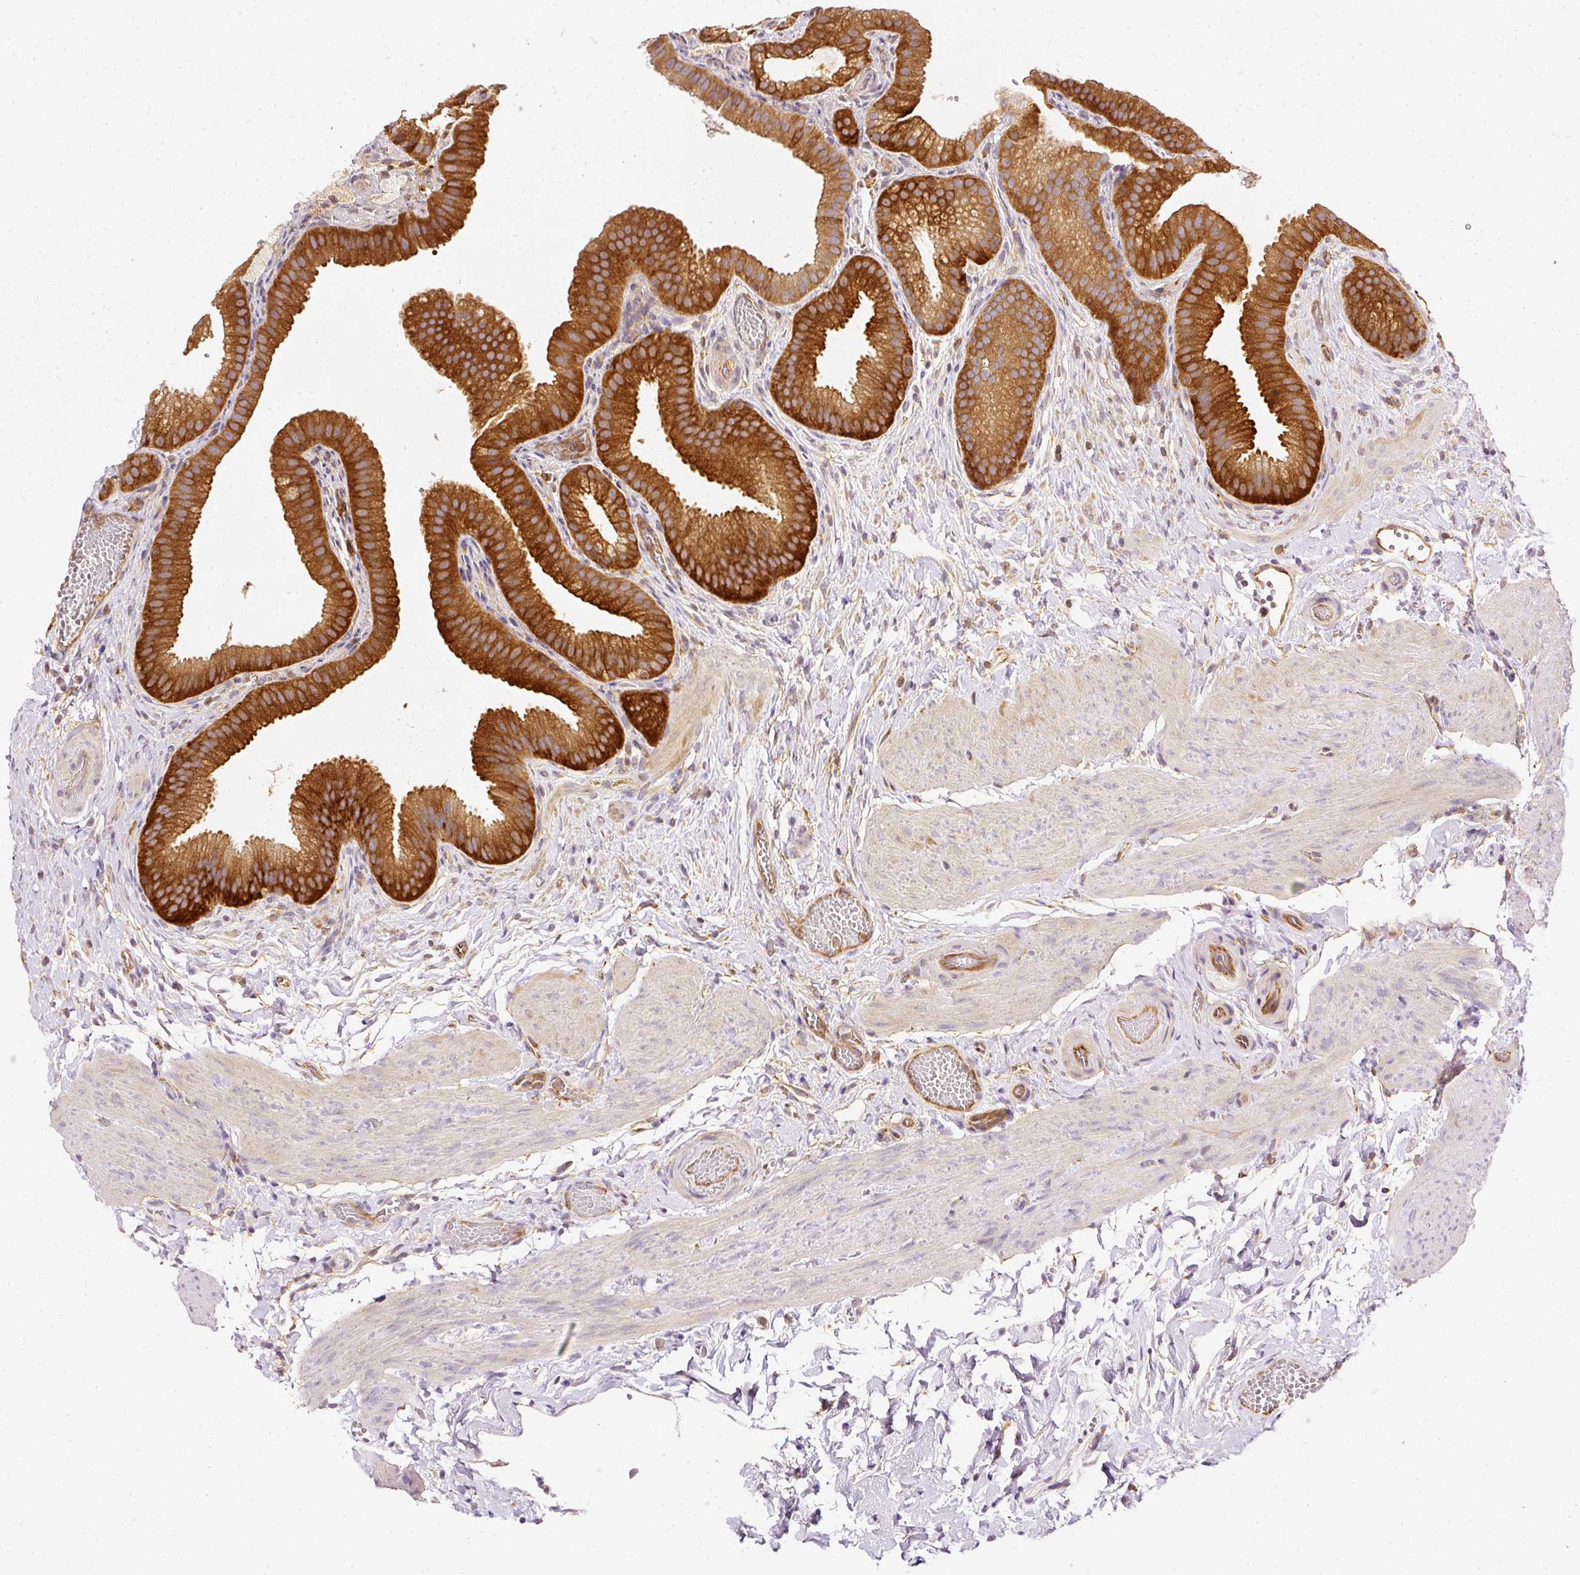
{"staining": {"intensity": "strong", "quantity": ">75%", "location": "cytoplasmic/membranous"}, "tissue": "gallbladder", "cell_type": "Glandular cells", "image_type": "normal", "snomed": [{"axis": "morphology", "description": "Normal tissue, NOS"}, {"axis": "topography", "description": "Gallbladder"}], "caption": "Immunohistochemical staining of normal gallbladder reveals high levels of strong cytoplasmic/membranous expression in approximately >75% of glandular cells.", "gene": "ARMH3", "patient": {"sex": "female", "age": 63}}